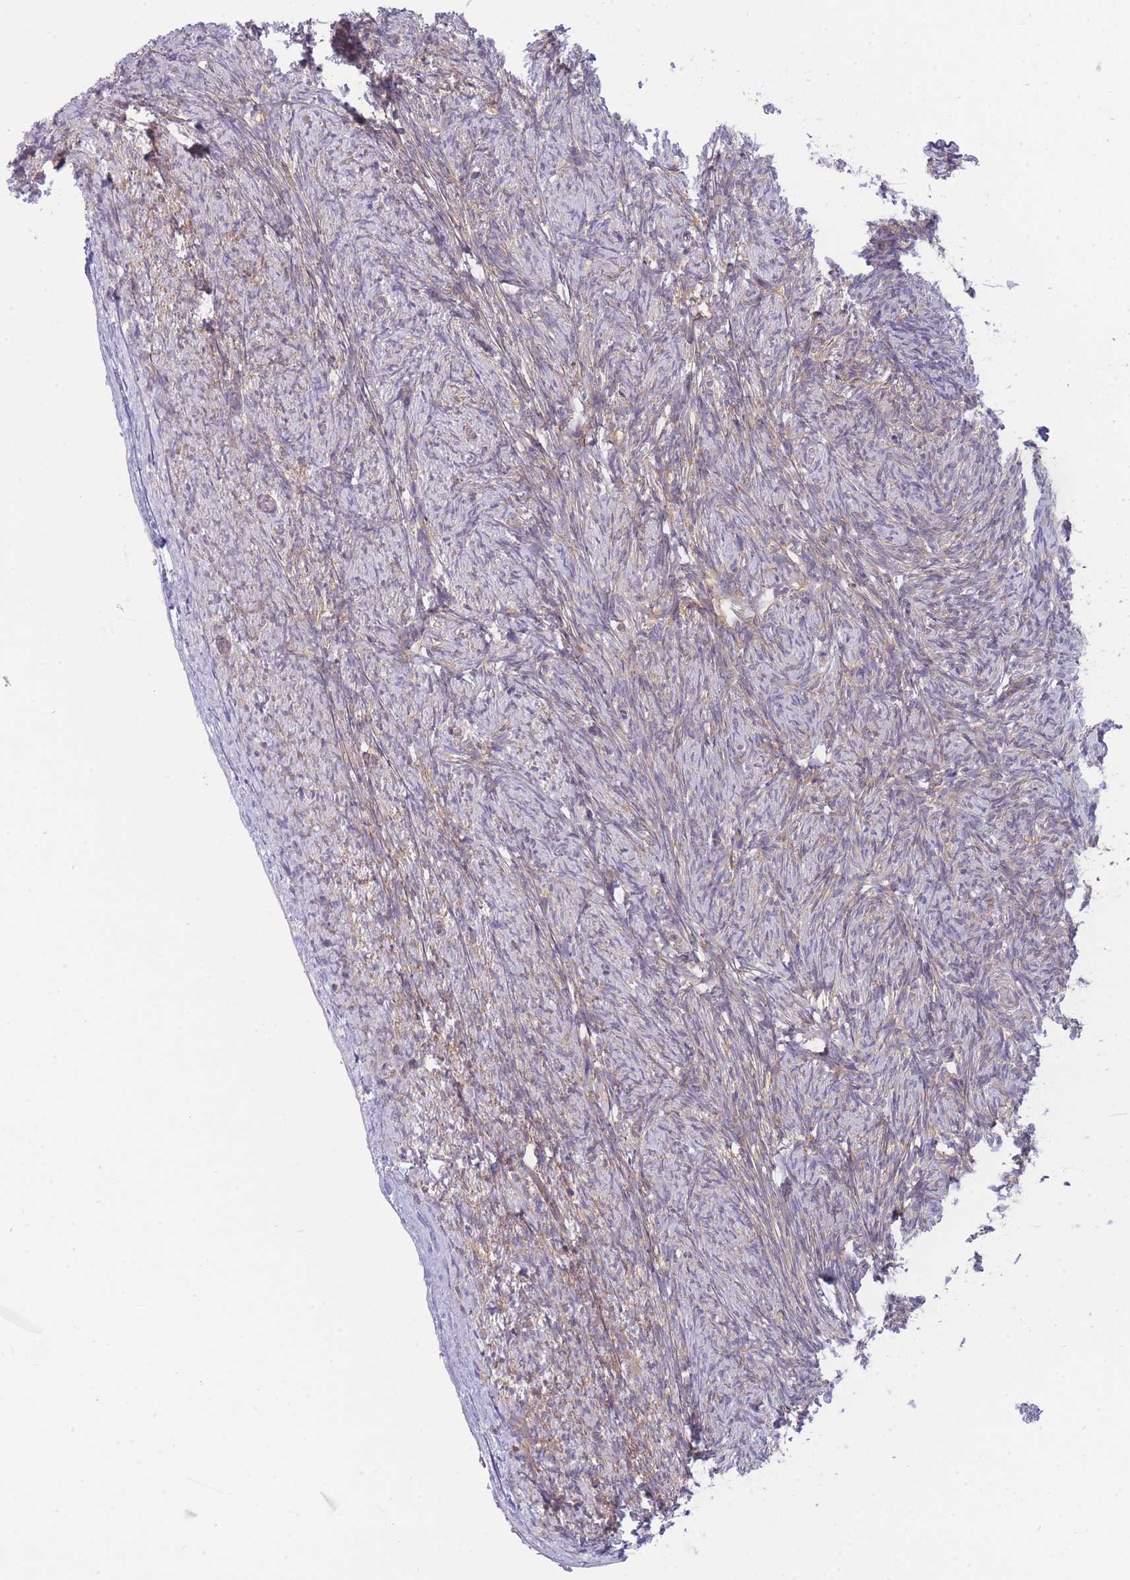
{"staining": {"intensity": "weak", "quantity": "<25%", "location": "cytoplasmic/membranous"}, "tissue": "ovary", "cell_type": "Ovarian stroma cells", "image_type": "normal", "snomed": [{"axis": "morphology", "description": "Normal tissue, NOS"}, {"axis": "topography", "description": "Ovary"}], "caption": "Immunohistochemistry (IHC) micrograph of normal ovary: human ovary stained with DAB reveals no significant protein expression in ovarian stroma cells.", "gene": "PFDN6", "patient": {"sex": "female", "age": 44}}